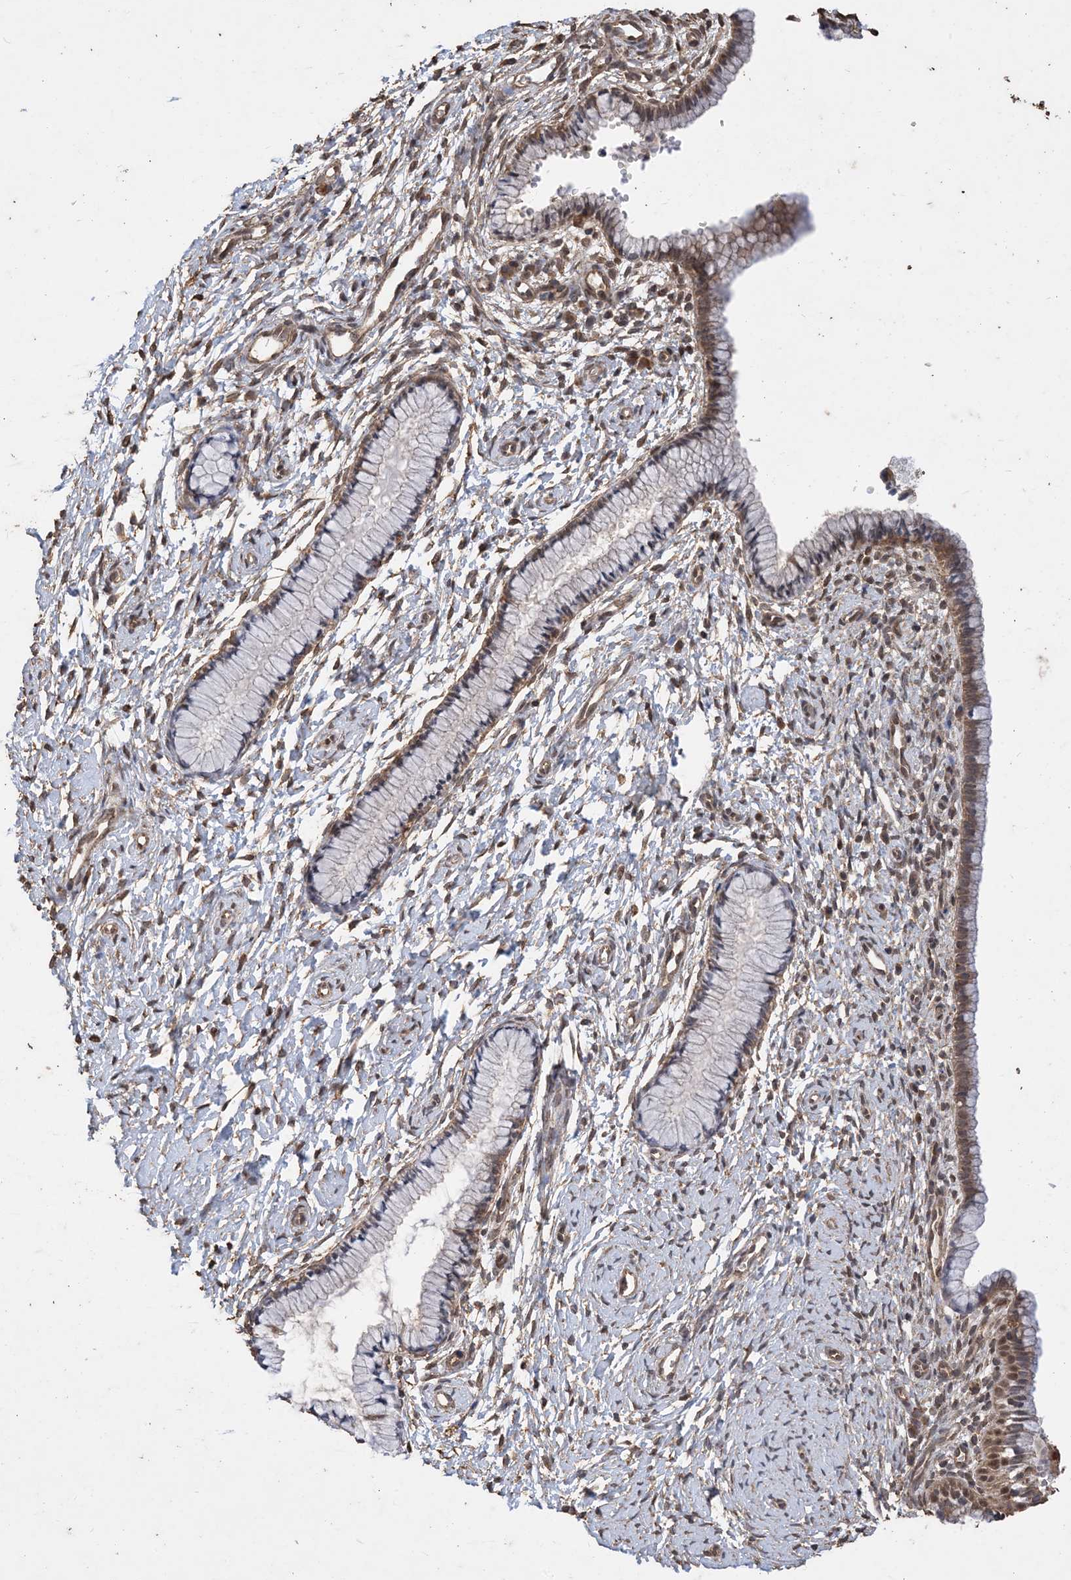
{"staining": {"intensity": "moderate", "quantity": "25%-75%", "location": "cytoplasmic/membranous,nuclear"}, "tissue": "cervix", "cell_type": "Glandular cells", "image_type": "normal", "snomed": [{"axis": "morphology", "description": "Normal tissue, NOS"}, {"axis": "topography", "description": "Cervix"}], "caption": "About 25%-75% of glandular cells in normal human cervix show moderate cytoplasmic/membranous,nuclear protein expression as visualized by brown immunohistochemical staining.", "gene": "ZKSCAN5", "patient": {"sex": "female", "age": 33}}